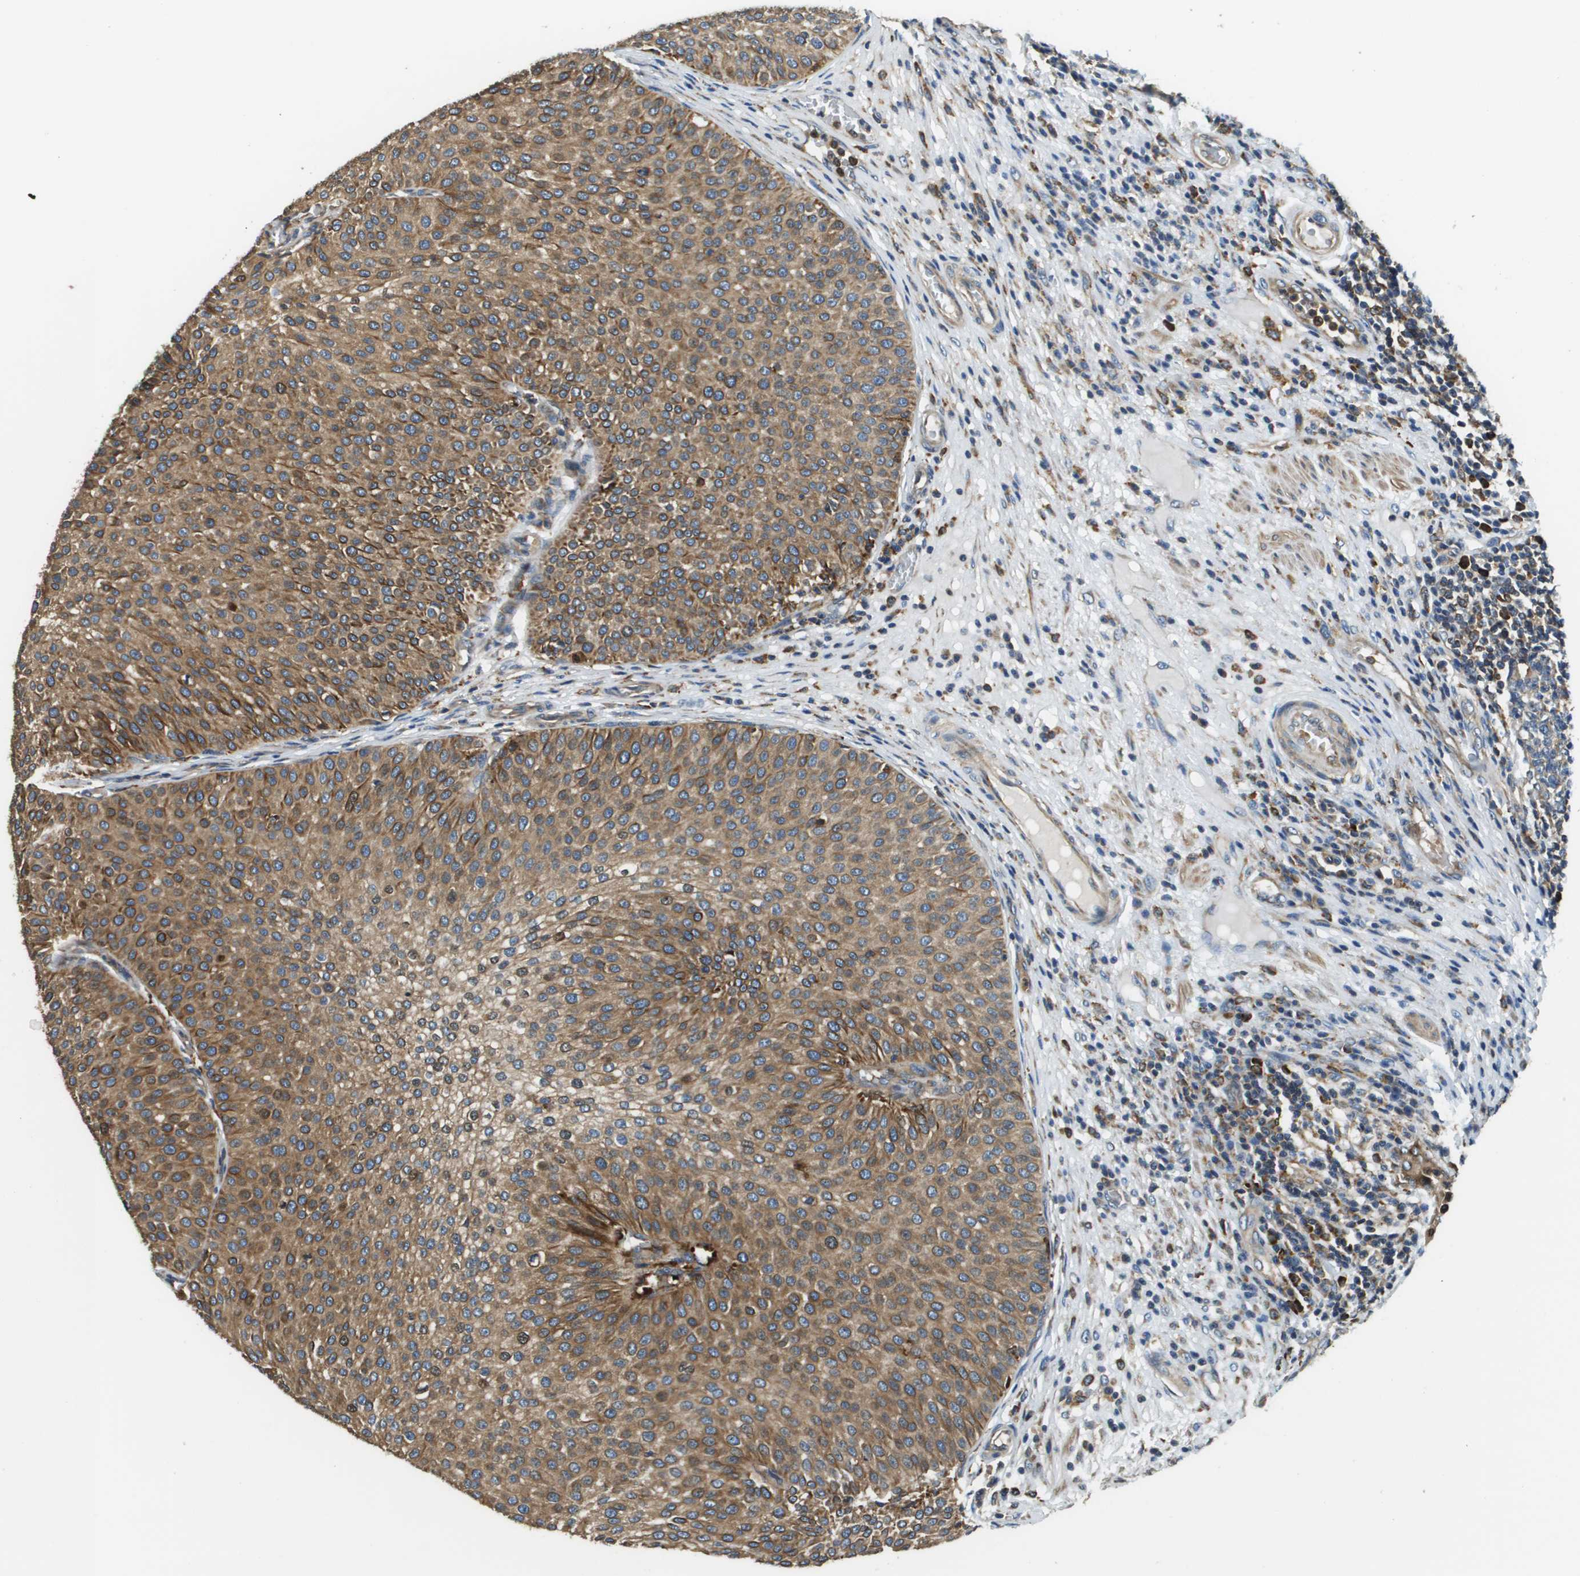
{"staining": {"intensity": "moderate", "quantity": ">75%", "location": "cytoplasmic/membranous"}, "tissue": "urothelial cancer", "cell_type": "Tumor cells", "image_type": "cancer", "snomed": [{"axis": "morphology", "description": "Urothelial carcinoma, Low grade"}, {"axis": "topography", "description": "Smooth muscle"}, {"axis": "topography", "description": "Urinary bladder"}], "caption": "Immunohistochemical staining of urothelial cancer displays medium levels of moderate cytoplasmic/membranous protein positivity in approximately >75% of tumor cells.", "gene": "CNPY3", "patient": {"sex": "male", "age": 60}}